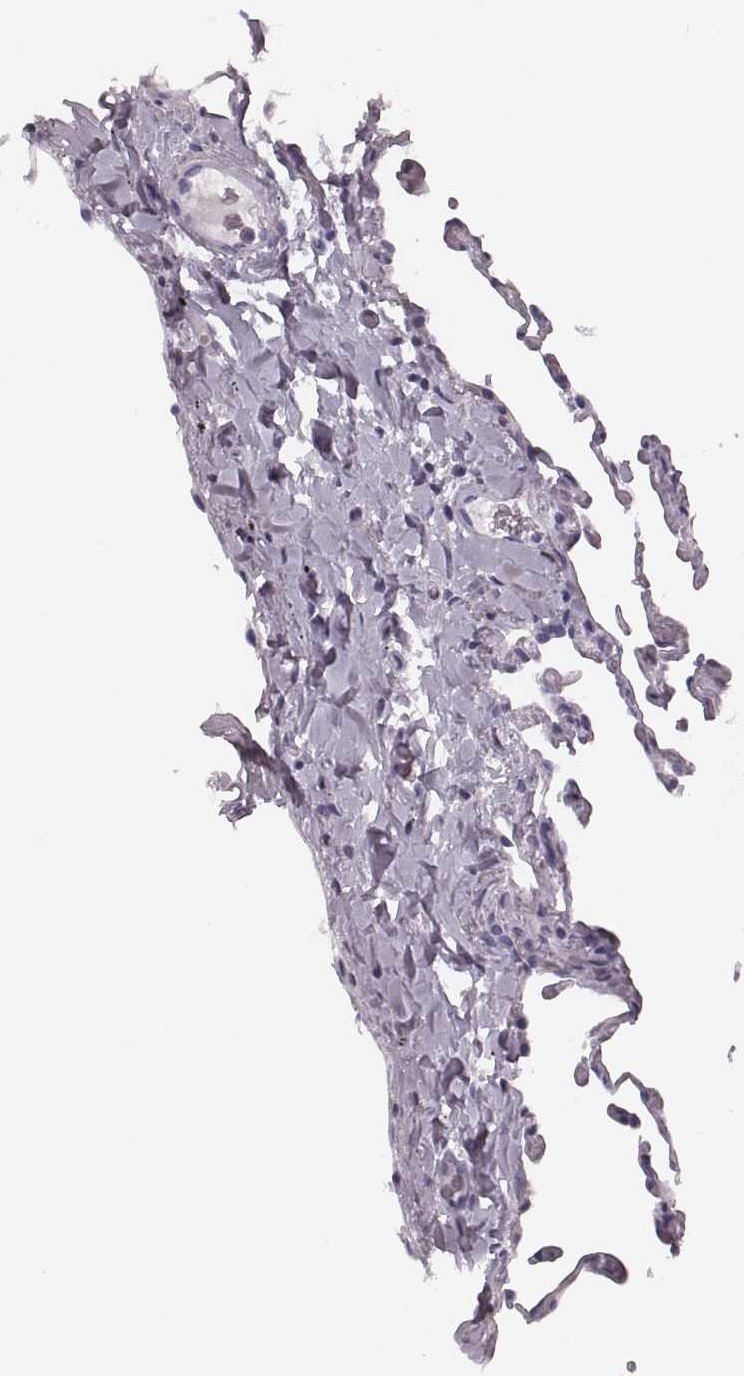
{"staining": {"intensity": "negative", "quantity": "none", "location": "none"}, "tissue": "lung", "cell_type": "Alveolar cells", "image_type": "normal", "snomed": [{"axis": "morphology", "description": "Normal tissue, NOS"}, {"axis": "topography", "description": "Lung"}], "caption": "Immunohistochemistry image of benign lung: human lung stained with DAB reveals no significant protein staining in alveolar cells. Nuclei are stained in blue.", "gene": "CSH1", "patient": {"sex": "female", "age": 57}}